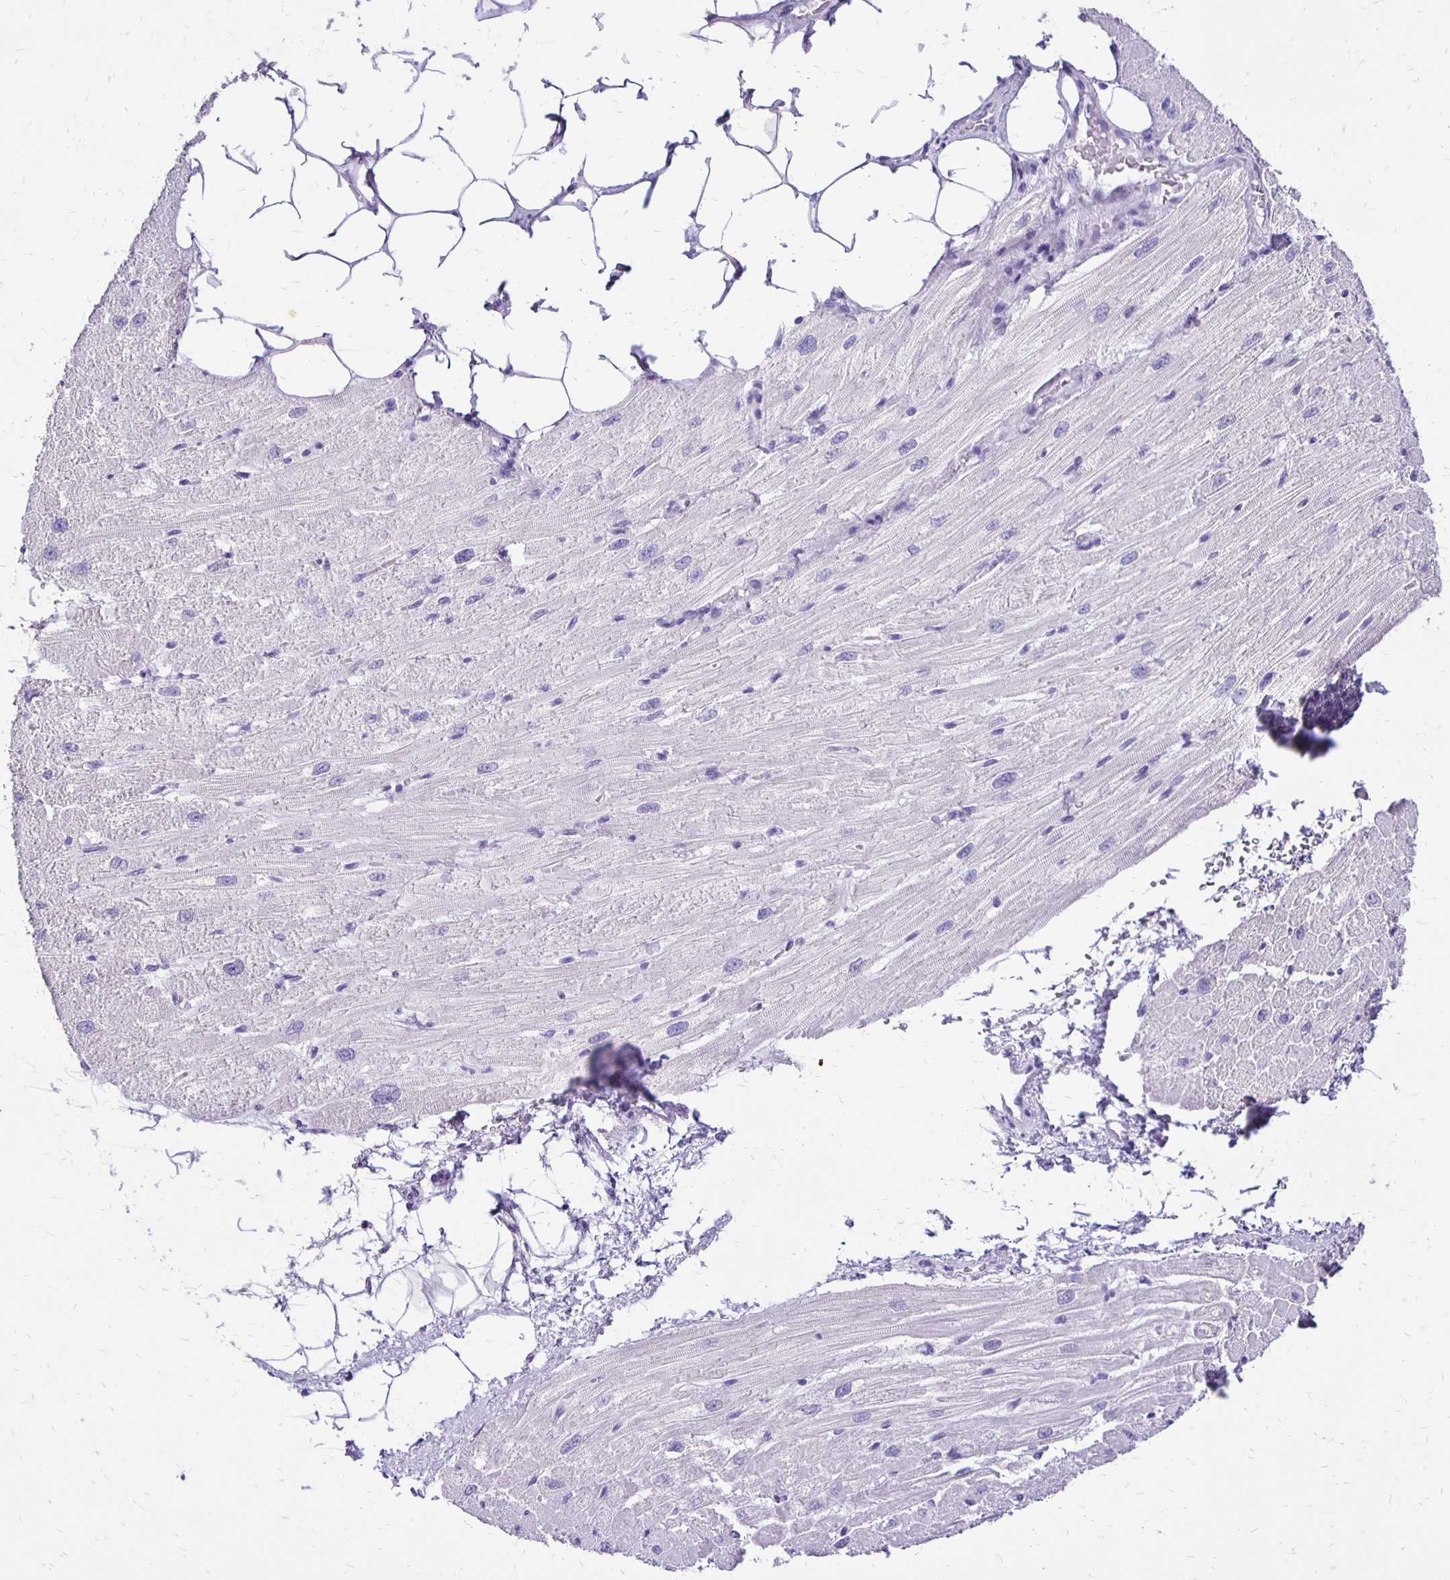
{"staining": {"intensity": "weak", "quantity": "<25%", "location": "cytoplasmic/membranous"}, "tissue": "heart muscle", "cell_type": "Cardiomyocytes", "image_type": "normal", "snomed": [{"axis": "morphology", "description": "Normal tissue, NOS"}, {"axis": "topography", "description": "Heart"}], "caption": "This is an immunohistochemistry photomicrograph of normal heart muscle. There is no staining in cardiomyocytes.", "gene": "ANKRD45", "patient": {"sex": "male", "age": 62}}